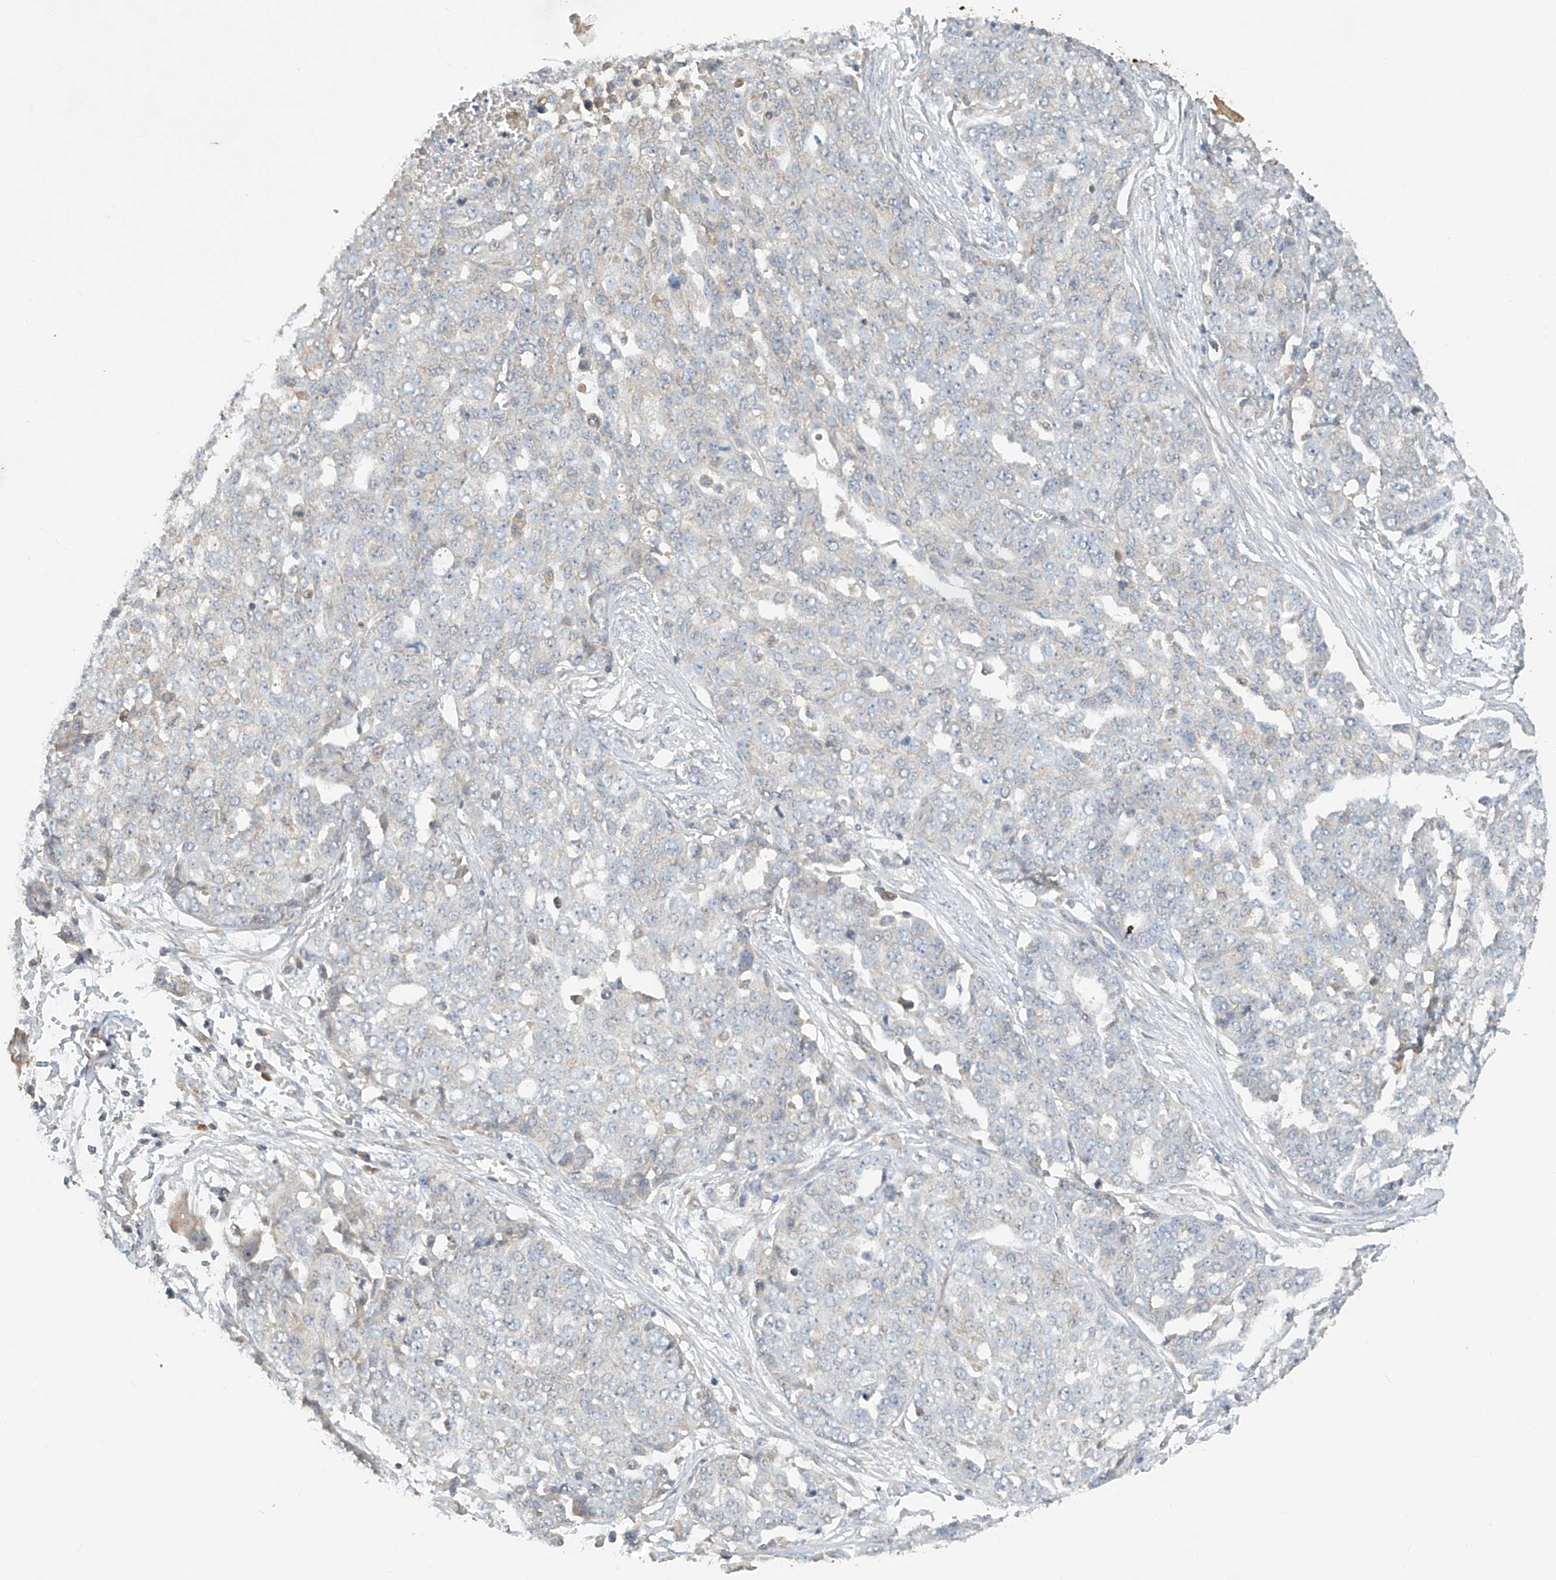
{"staining": {"intensity": "negative", "quantity": "none", "location": "none"}, "tissue": "ovarian cancer", "cell_type": "Tumor cells", "image_type": "cancer", "snomed": [{"axis": "morphology", "description": "Cystadenocarcinoma, serous, NOS"}, {"axis": "topography", "description": "Soft tissue"}, {"axis": "topography", "description": "Ovary"}], "caption": "IHC of ovarian cancer displays no staining in tumor cells. Nuclei are stained in blue.", "gene": "GNB1L", "patient": {"sex": "female", "age": 57}}